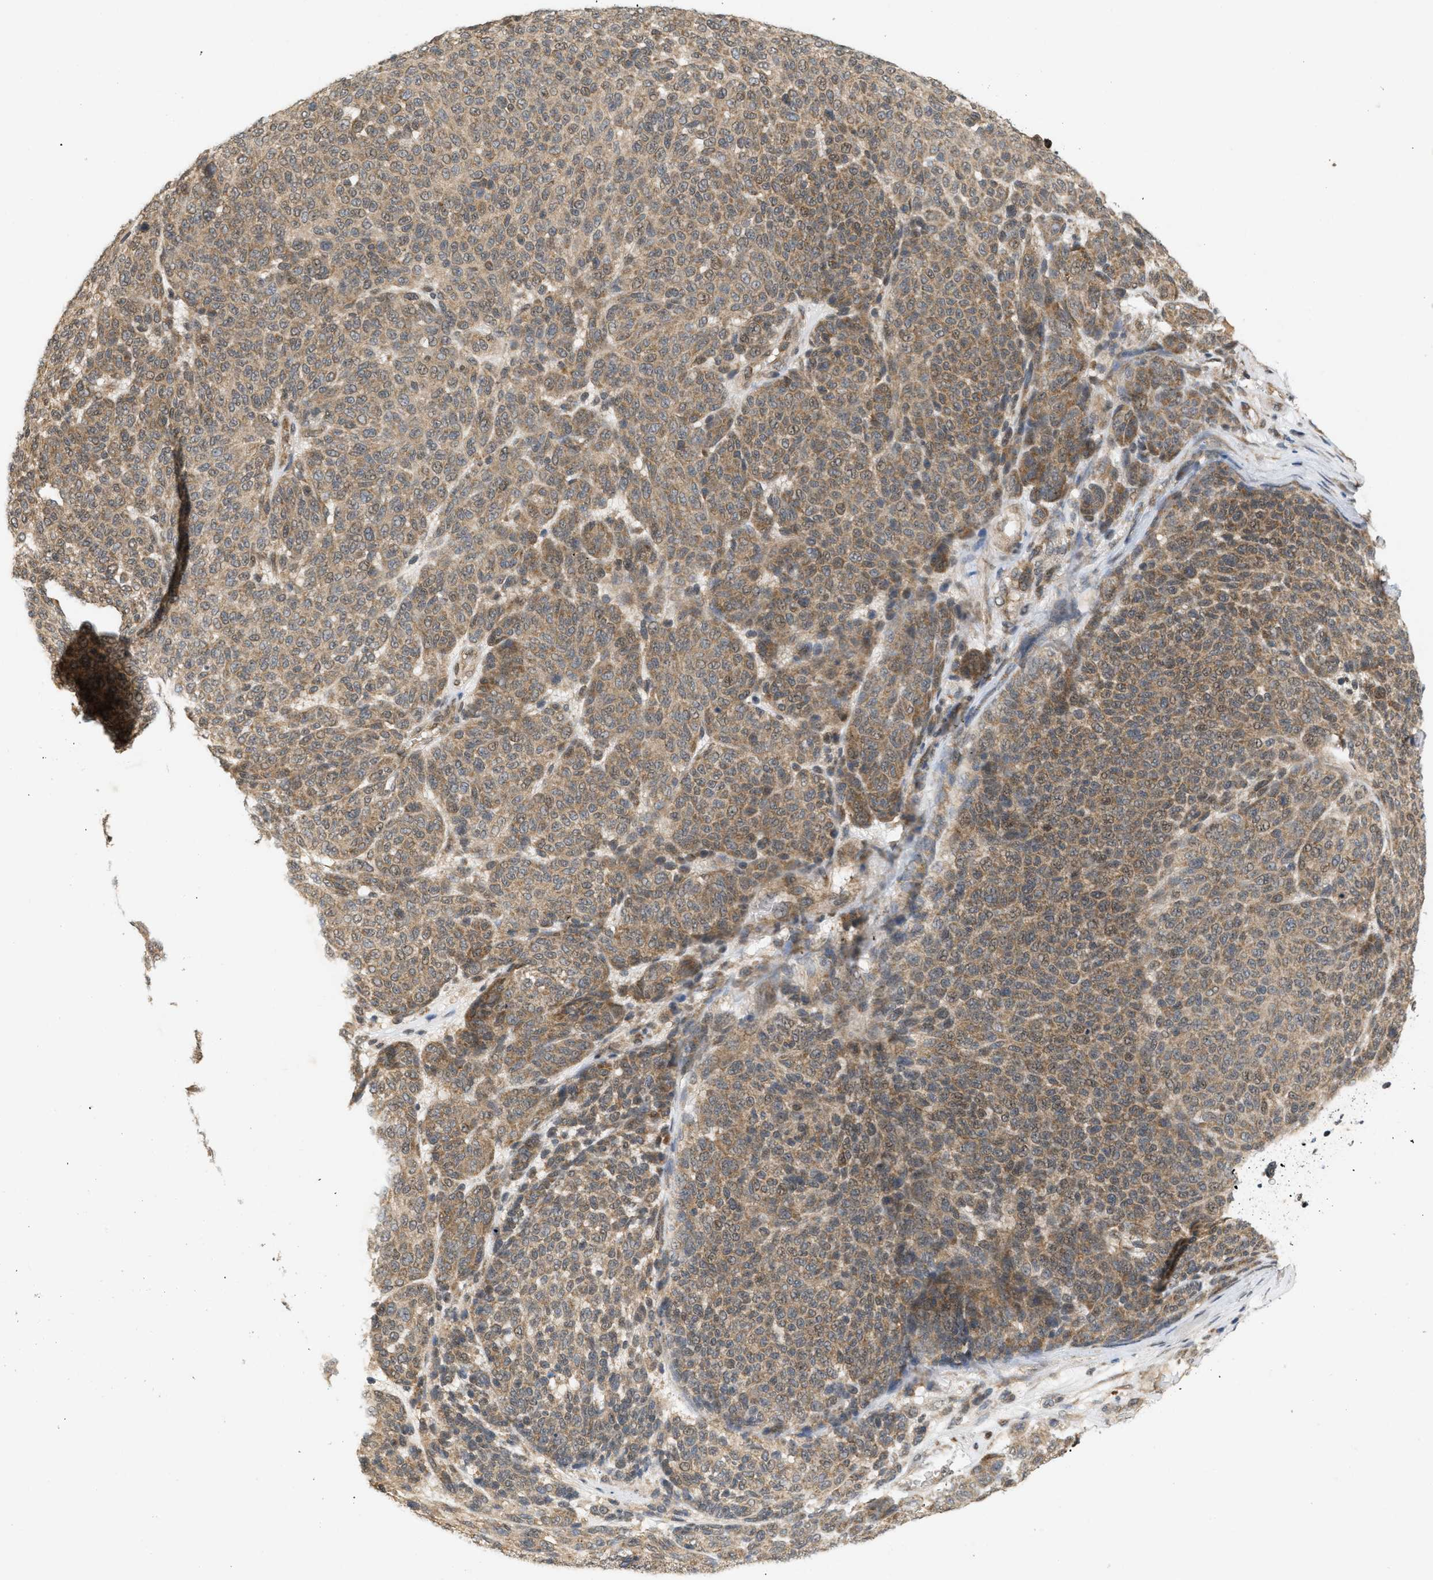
{"staining": {"intensity": "moderate", "quantity": ">75%", "location": "cytoplasmic/membranous"}, "tissue": "melanoma", "cell_type": "Tumor cells", "image_type": "cancer", "snomed": [{"axis": "morphology", "description": "Malignant melanoma, NOS"}, {"axis": "topography", "description": "Skin"}], "caption": "Immunohistochemical staining of melanoma reveals medium levels of moderate cytoplasmic/membranous expression in about >75% of tumor cells.", "gene": "PRKD1", "patient": {"sex": "male", "age": 59}}